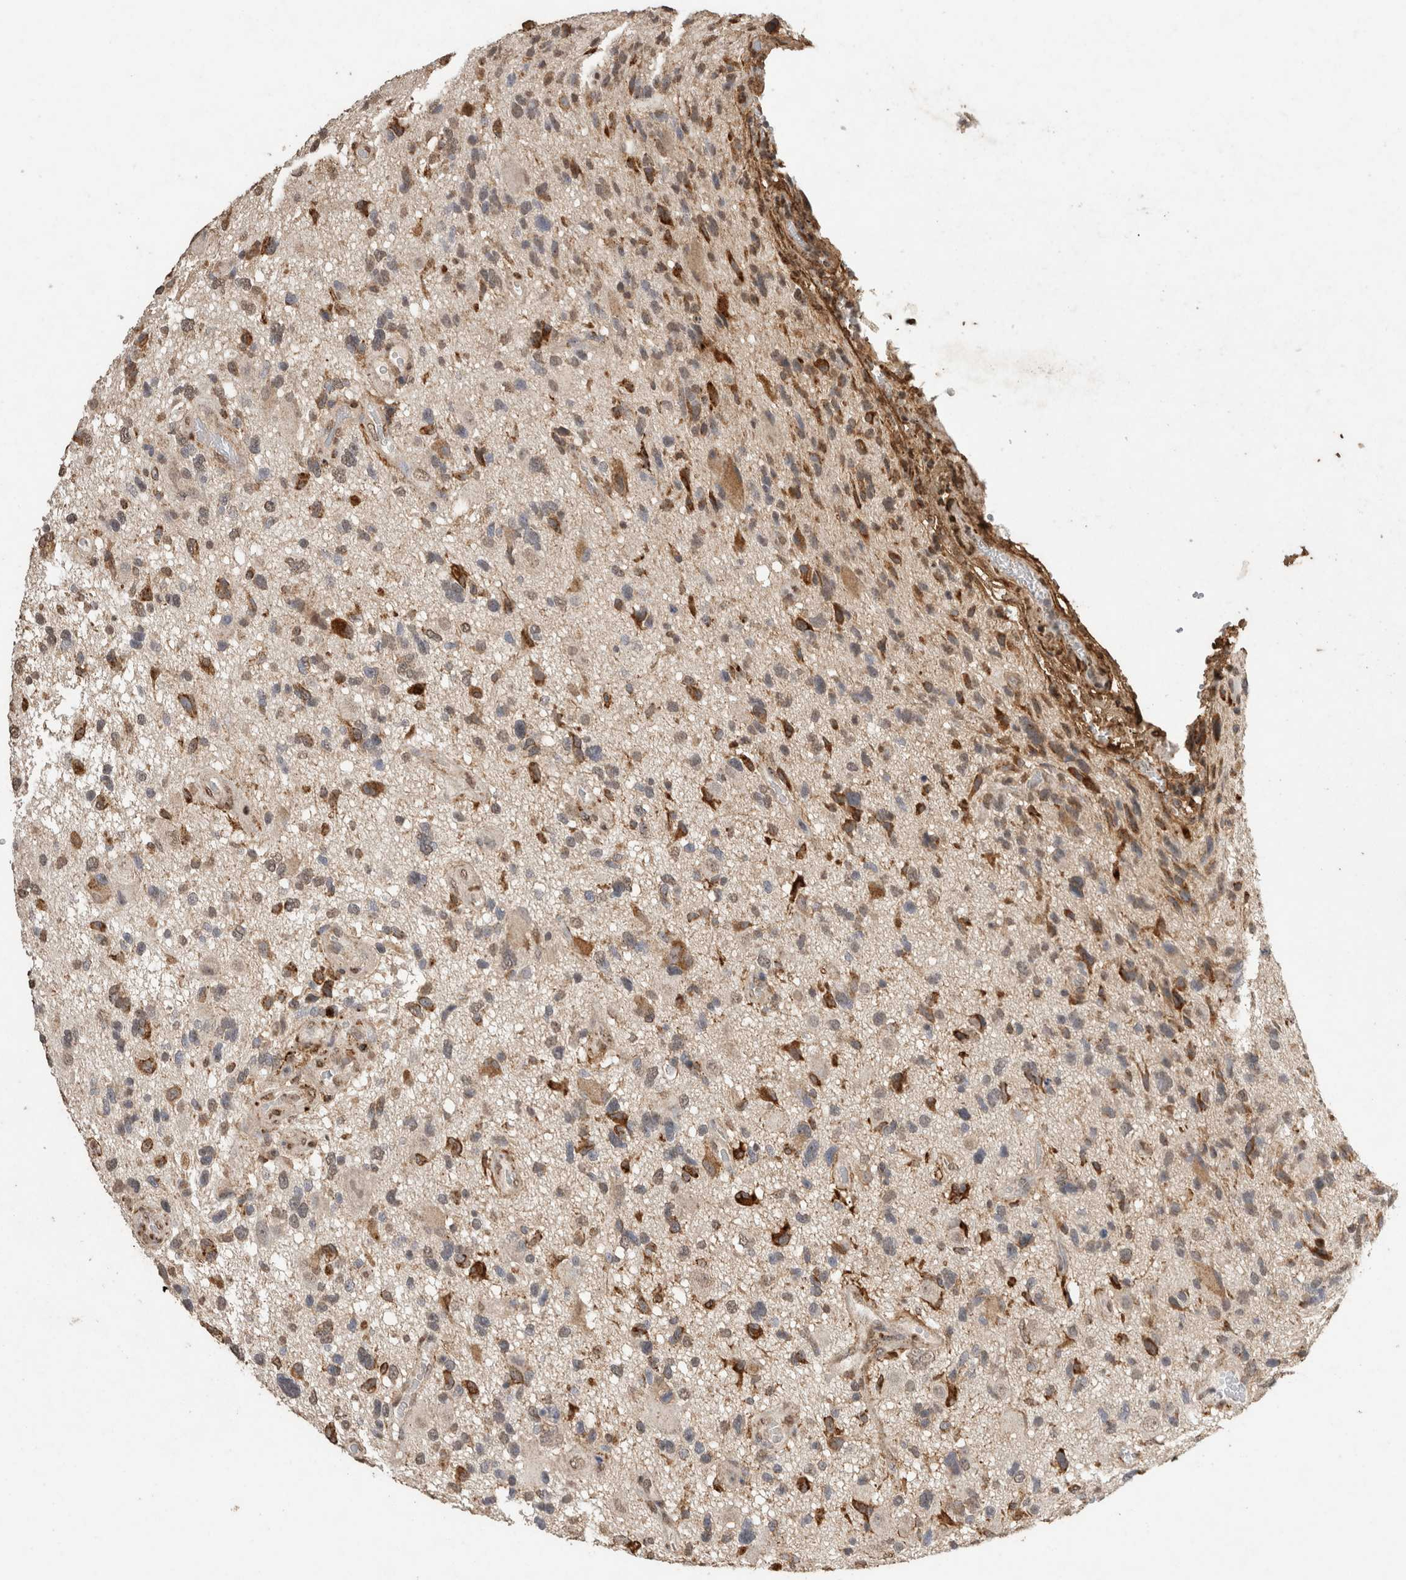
{"staining": {"intensity": "moderate", "quantity": "25%-75%", "location": "cytoplasmic/membranous"}, "tissue": "glioma", "cell_type": "Tumor cells", "image_type": "cancer", "snomed": [{"axis": "morphology", "description": "Glioma, malignant, High grade"}, {"axis": "topography", "description": "Brain"}], "caption": "A high-resolution image shows immunohistochemistry staining of glioma, which displays moderate cytoplasmic/membranous staining in approximately 25%-75% of tumor cells. (DAB (3,3'-diaminobenzidine) IHC with brightfield microscopy, high magnification).", "gene": "C1QTNF5", "patient": {"sex": "male", "age": 33}}